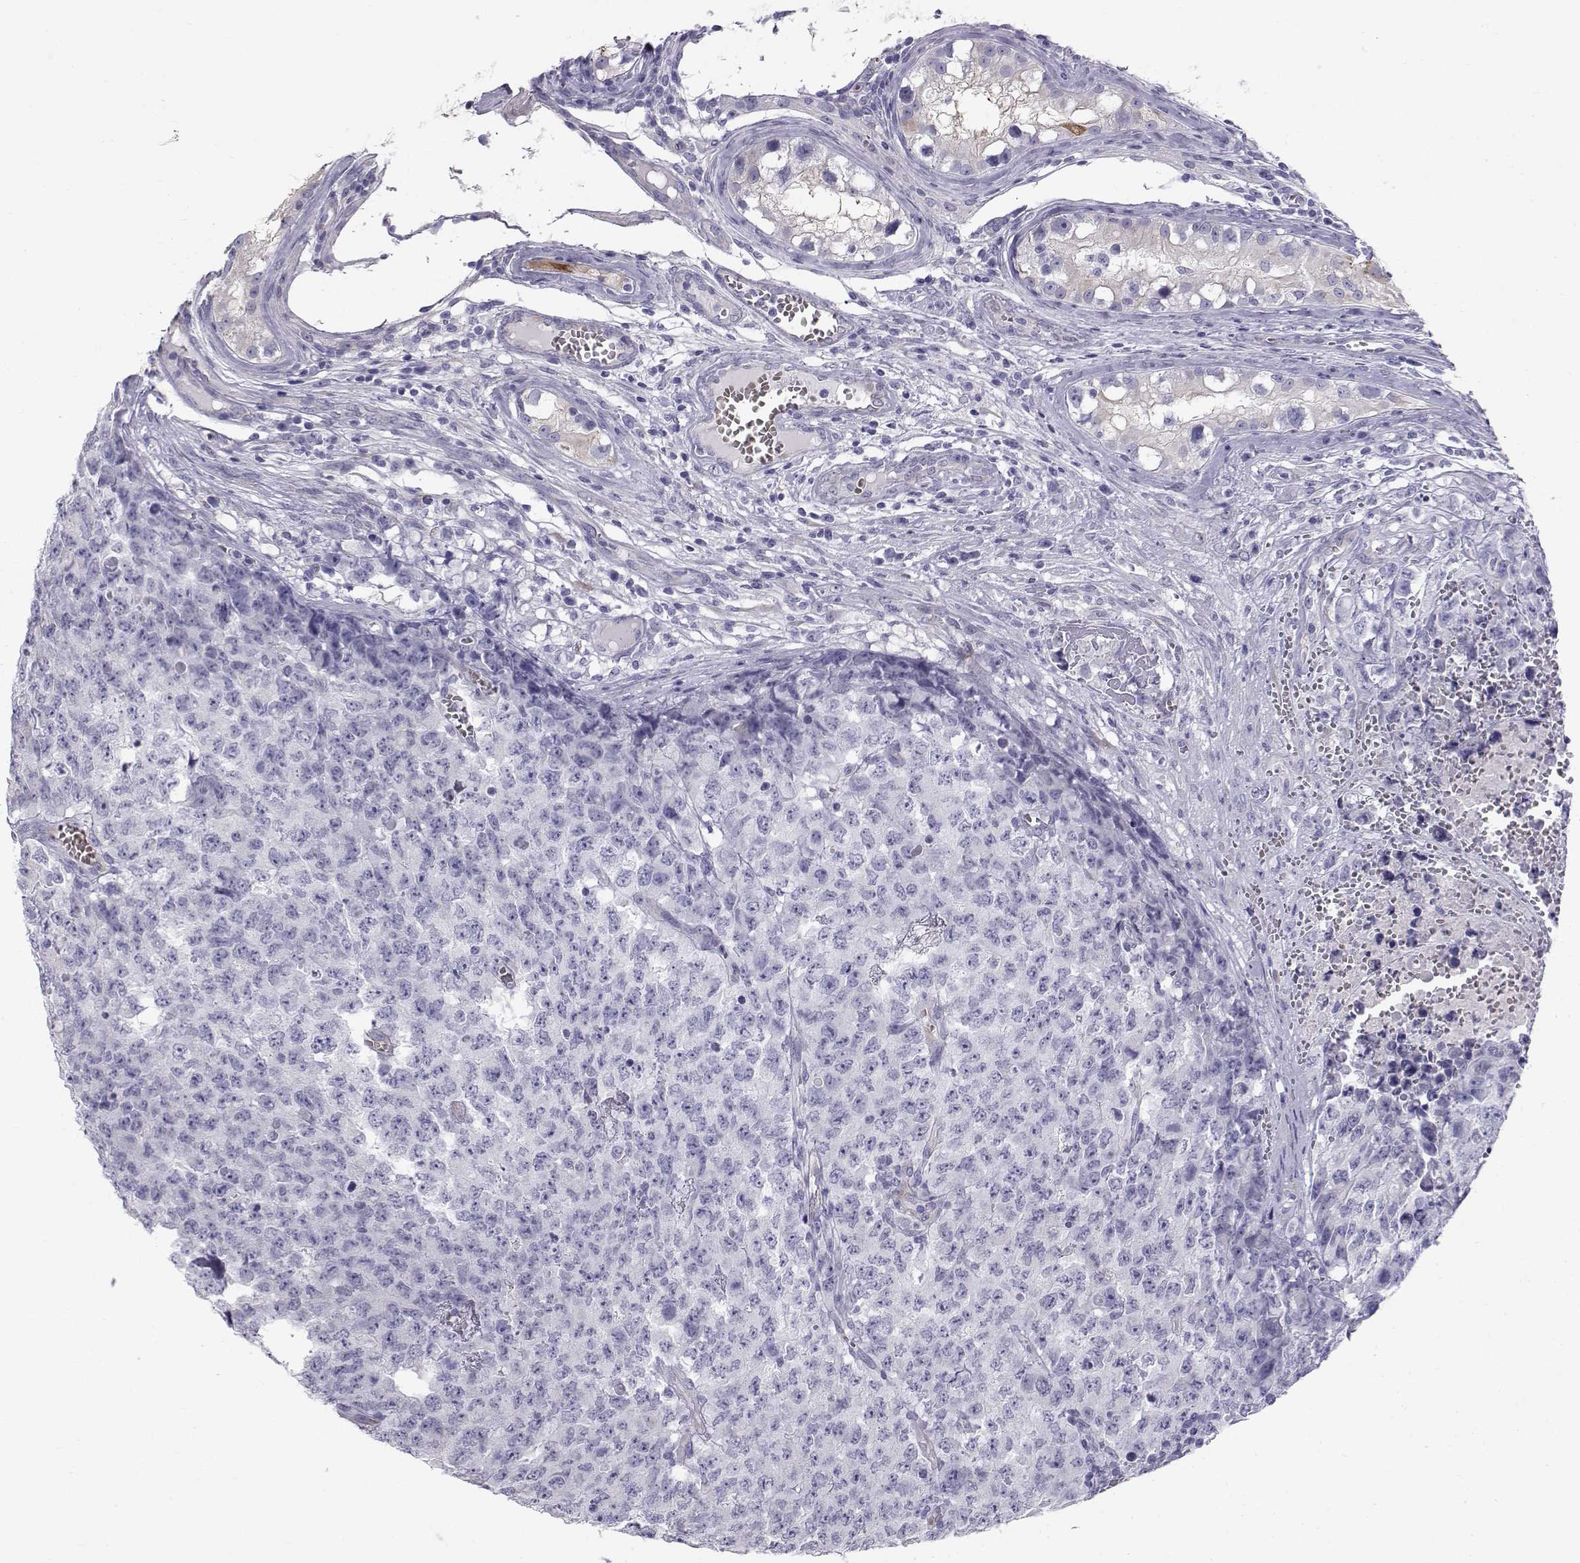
{"staining": {"intensity": "negative", "quantity": "none", "location": "none"}, "tissue": "testis cancer", "cell_type": "Tumor cells", "image_type": "cancer", "snomed": [{"axis": "morphology", "description": "Carcinoma, Embryonal, NOS"}, {"axis": "topography", "description": "Testis"}], "caption": "Immunohistochemistry (IHC) of testis embryonal carcinoma demonstrates no staining in tumor cells.", "gene": "RNASE12", "patient": {"sex": "male", "age": 23}}